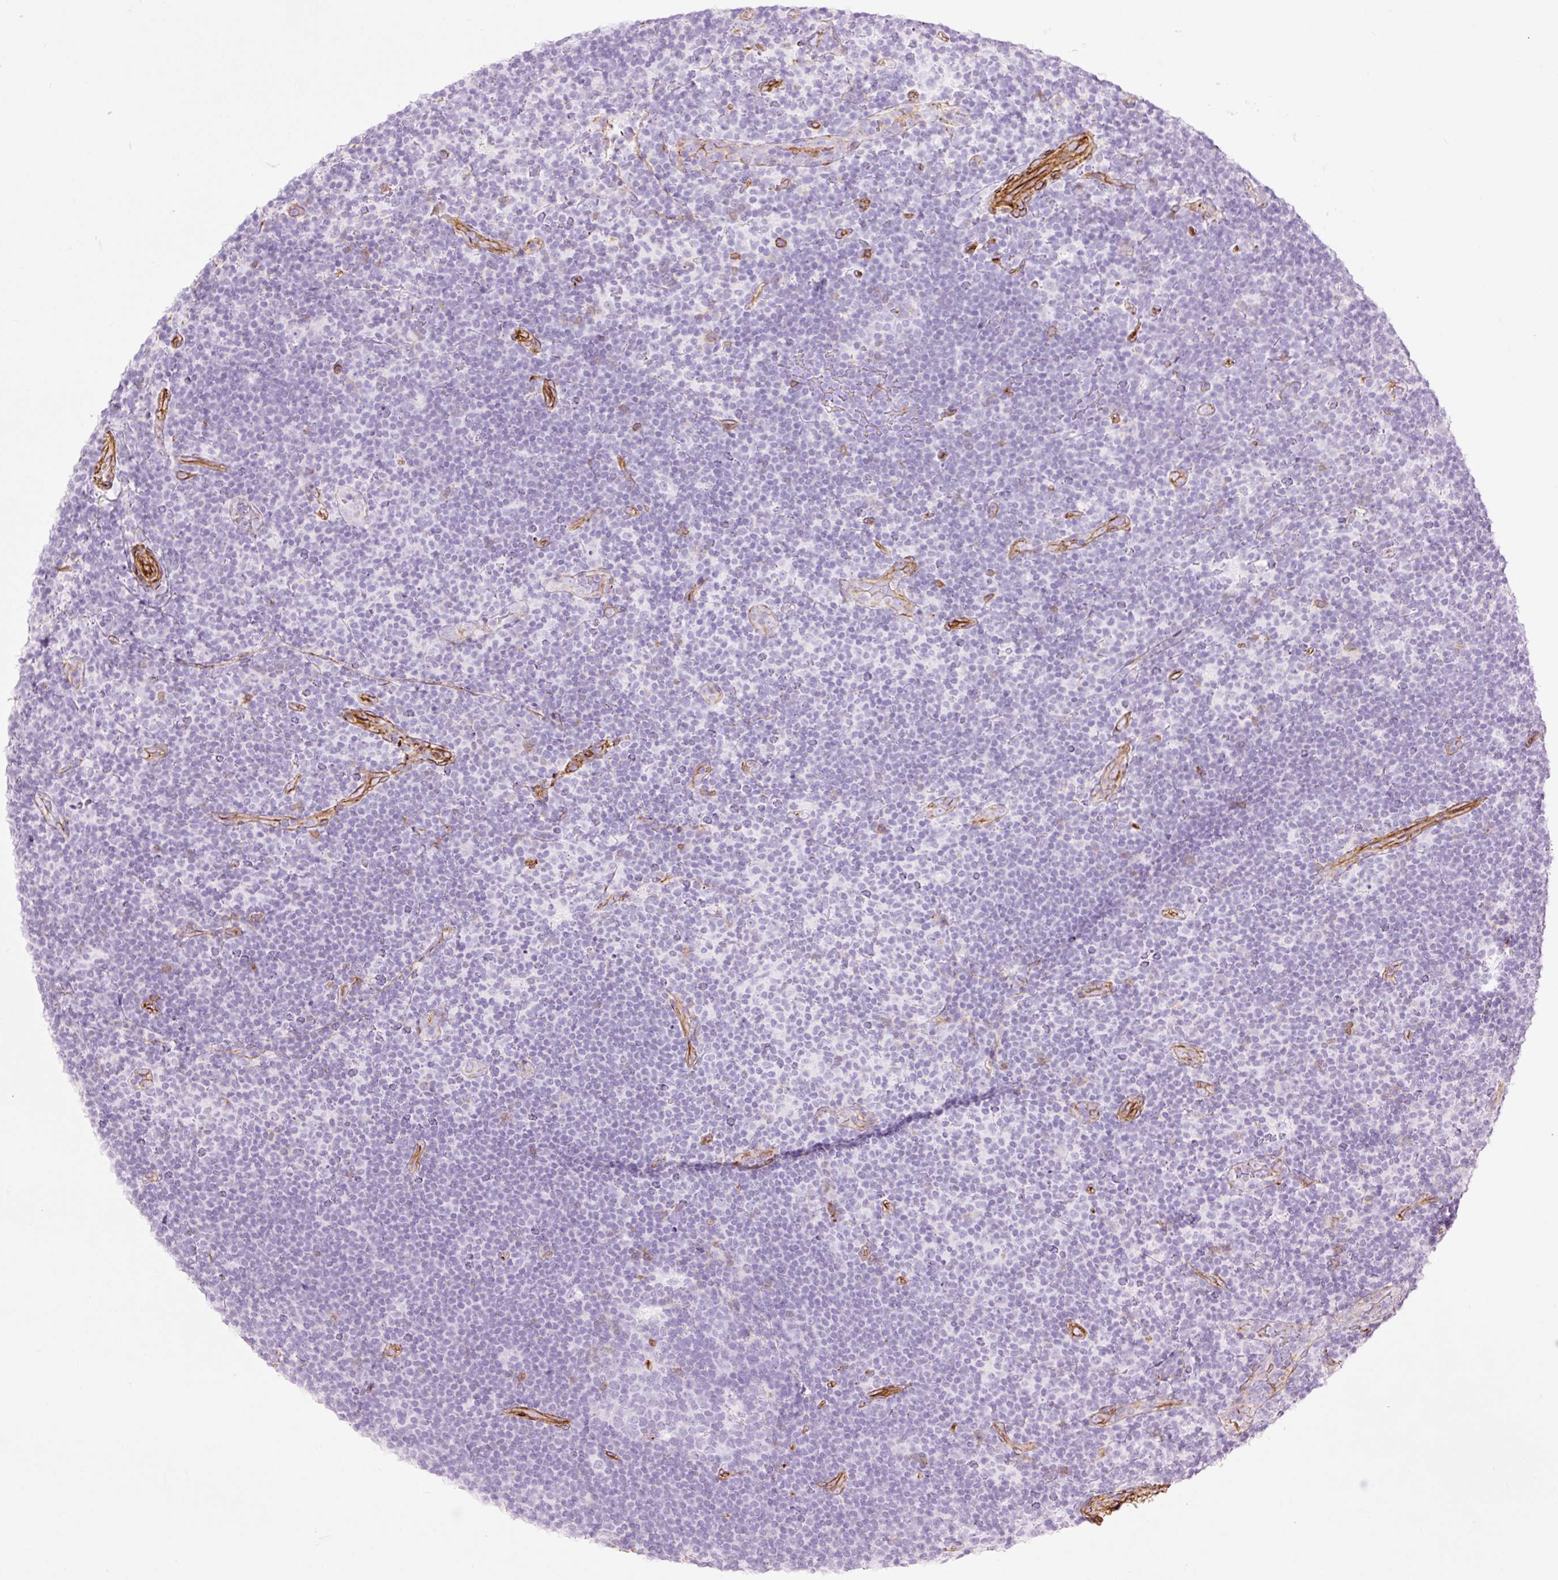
{"staining": {"intensity": "negative", "quantity": "none", "location": "none"}, "tissue": "lymphoma", "cell_type": "Tumor cells", "image_type": "cancer", "snomed": [{"axis": "morphology", "description": "Hodgkin's disease, NOS"}, {"axis": "topography", "description": "Lymph node"}], "caption": "There is no significant expression in tumor cells of Hodgkin's disease.", "gene": "CAV1", "patient": {"sex": "female", "age": 57}}